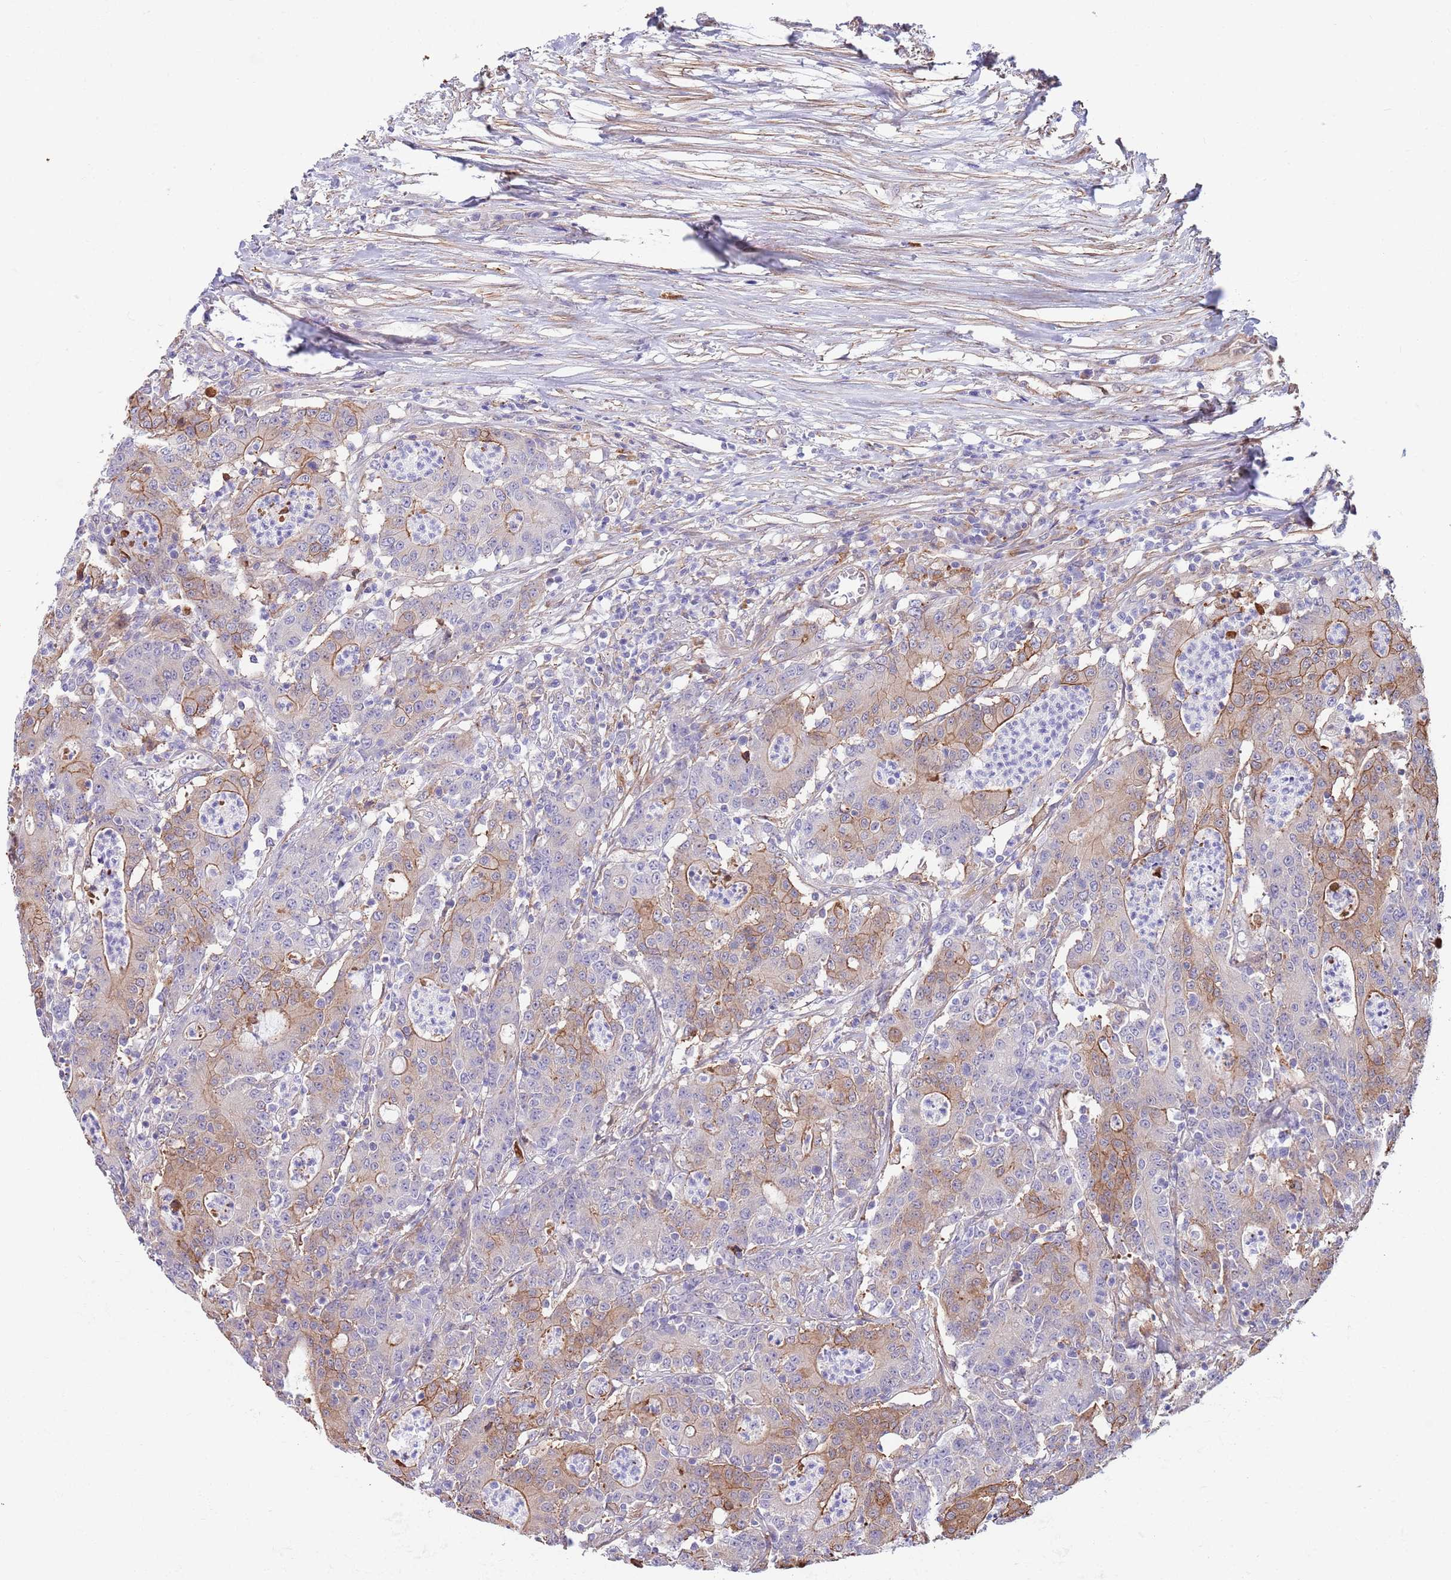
{"staining": {"intensity": "moderate", "quantity": "25%-75%", "location": "cytoplasmic/membranous"}, "tissue": "colorectal cancer", "cell_type": "Tumor cells", "image_type": "cancer", "snomed": [{"axis": "morphology", "description": "Adenocarcinoma, NOS"}, {"axis": "topography", "description": "Colon"}], "caption": "Human colorectal adenocarcinoma stained with a protein marker demonstrates moderate staining in tumor cells.", "gene": "BPNT1", "patient": {"sex": "male", "age": 83}}